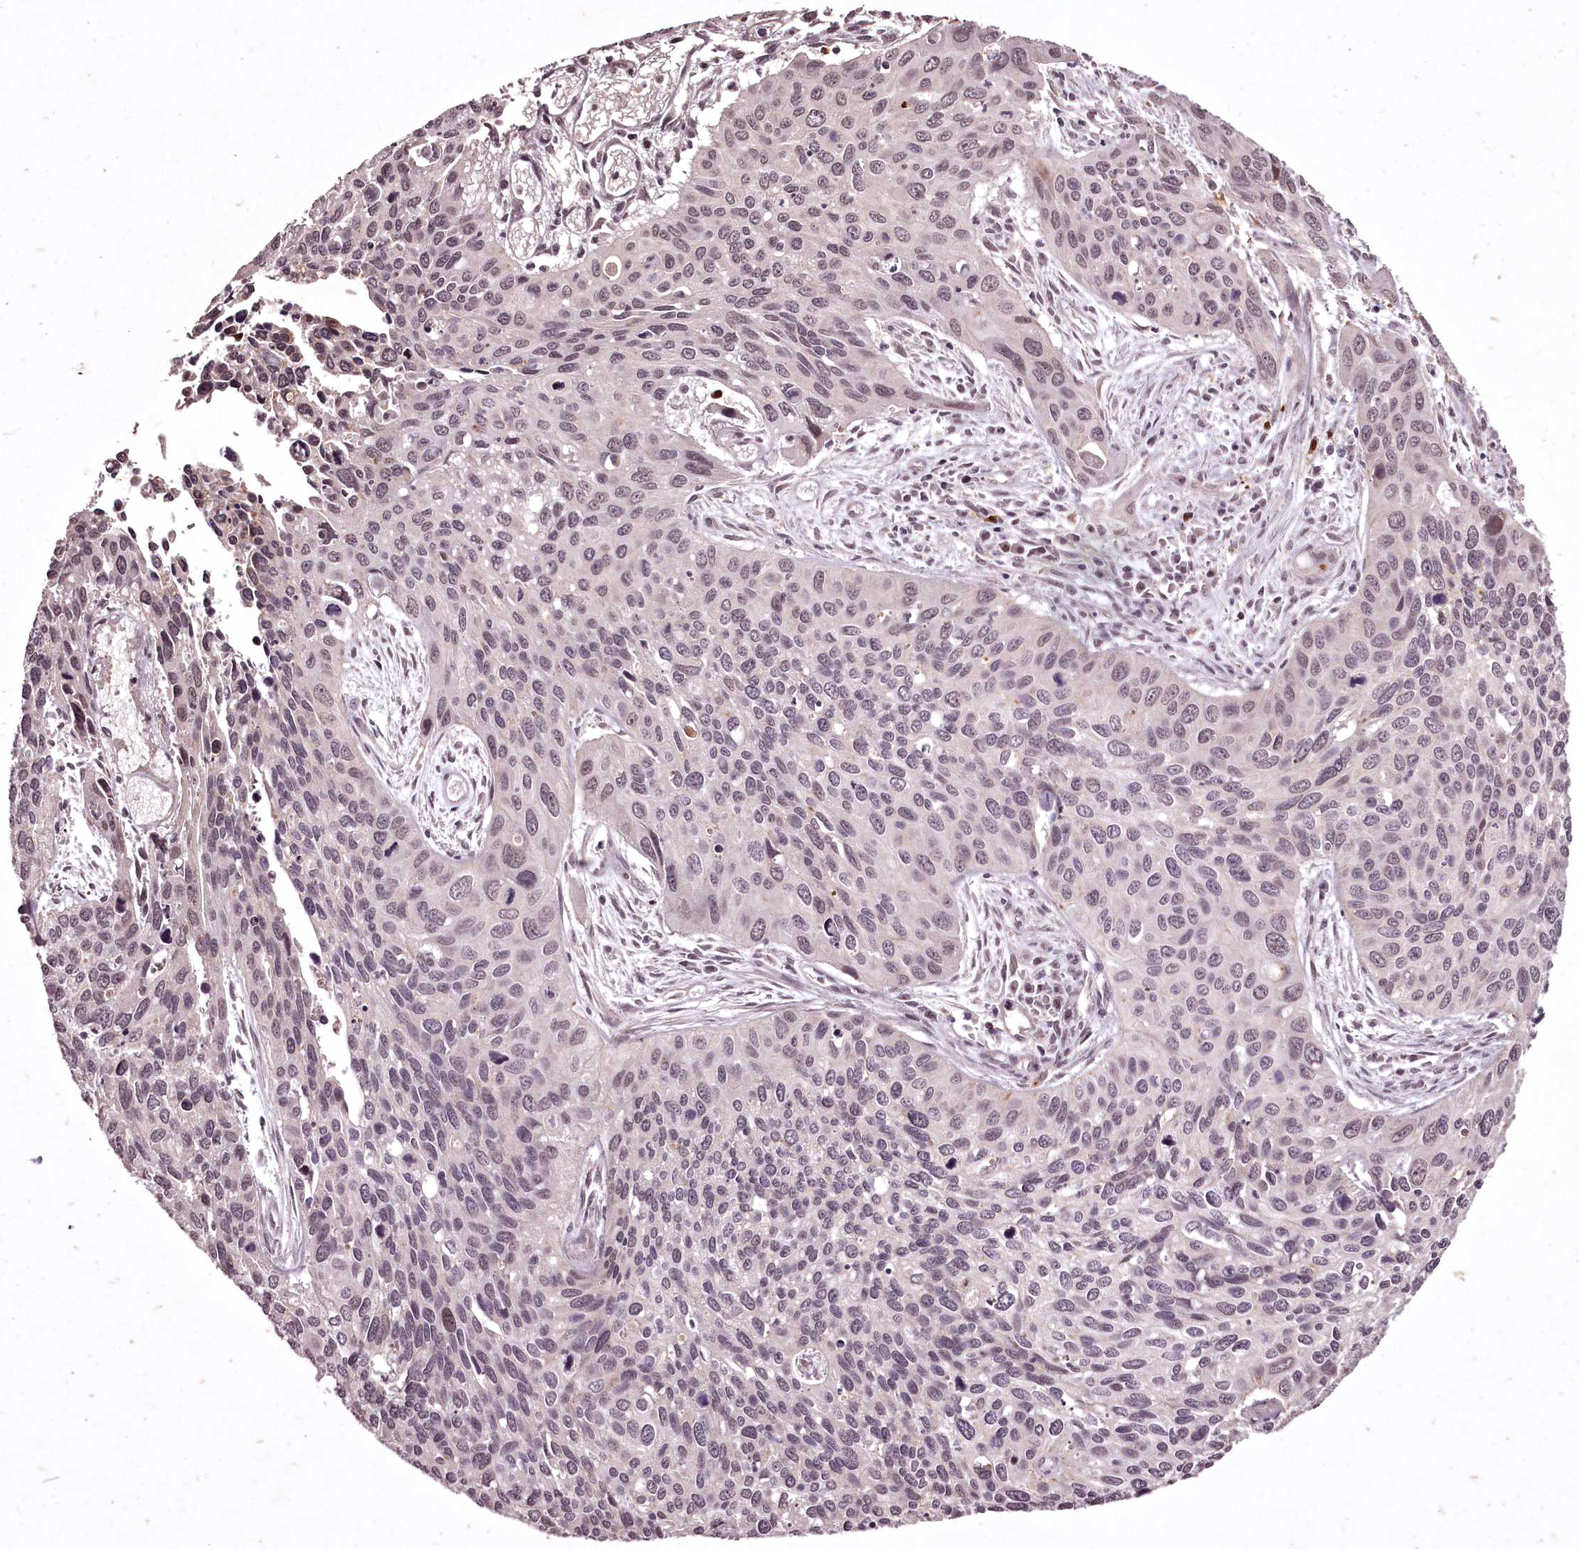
{"staining": {"intensity": "weak", "quantity": "25%-75%", "location": "nuclear"}, "tissue": "cervical cancer", "cell_type": "Tumor cells", "image_type": "cancer", "snomed": [{"axis": "morphology", "description": "Squamous cell carcinoma, NOS"}, {"axis": "topography", "description": "Cervix"}], "caption": "Protein staining by immunohistochemistry shows weak nuclear staining in approximately 25%-75% of tumor cells in cervical cancer (squamous cell carcinoma).", "gene": "ADRA1D", "patient": {"sex": "female", "age": 55}}